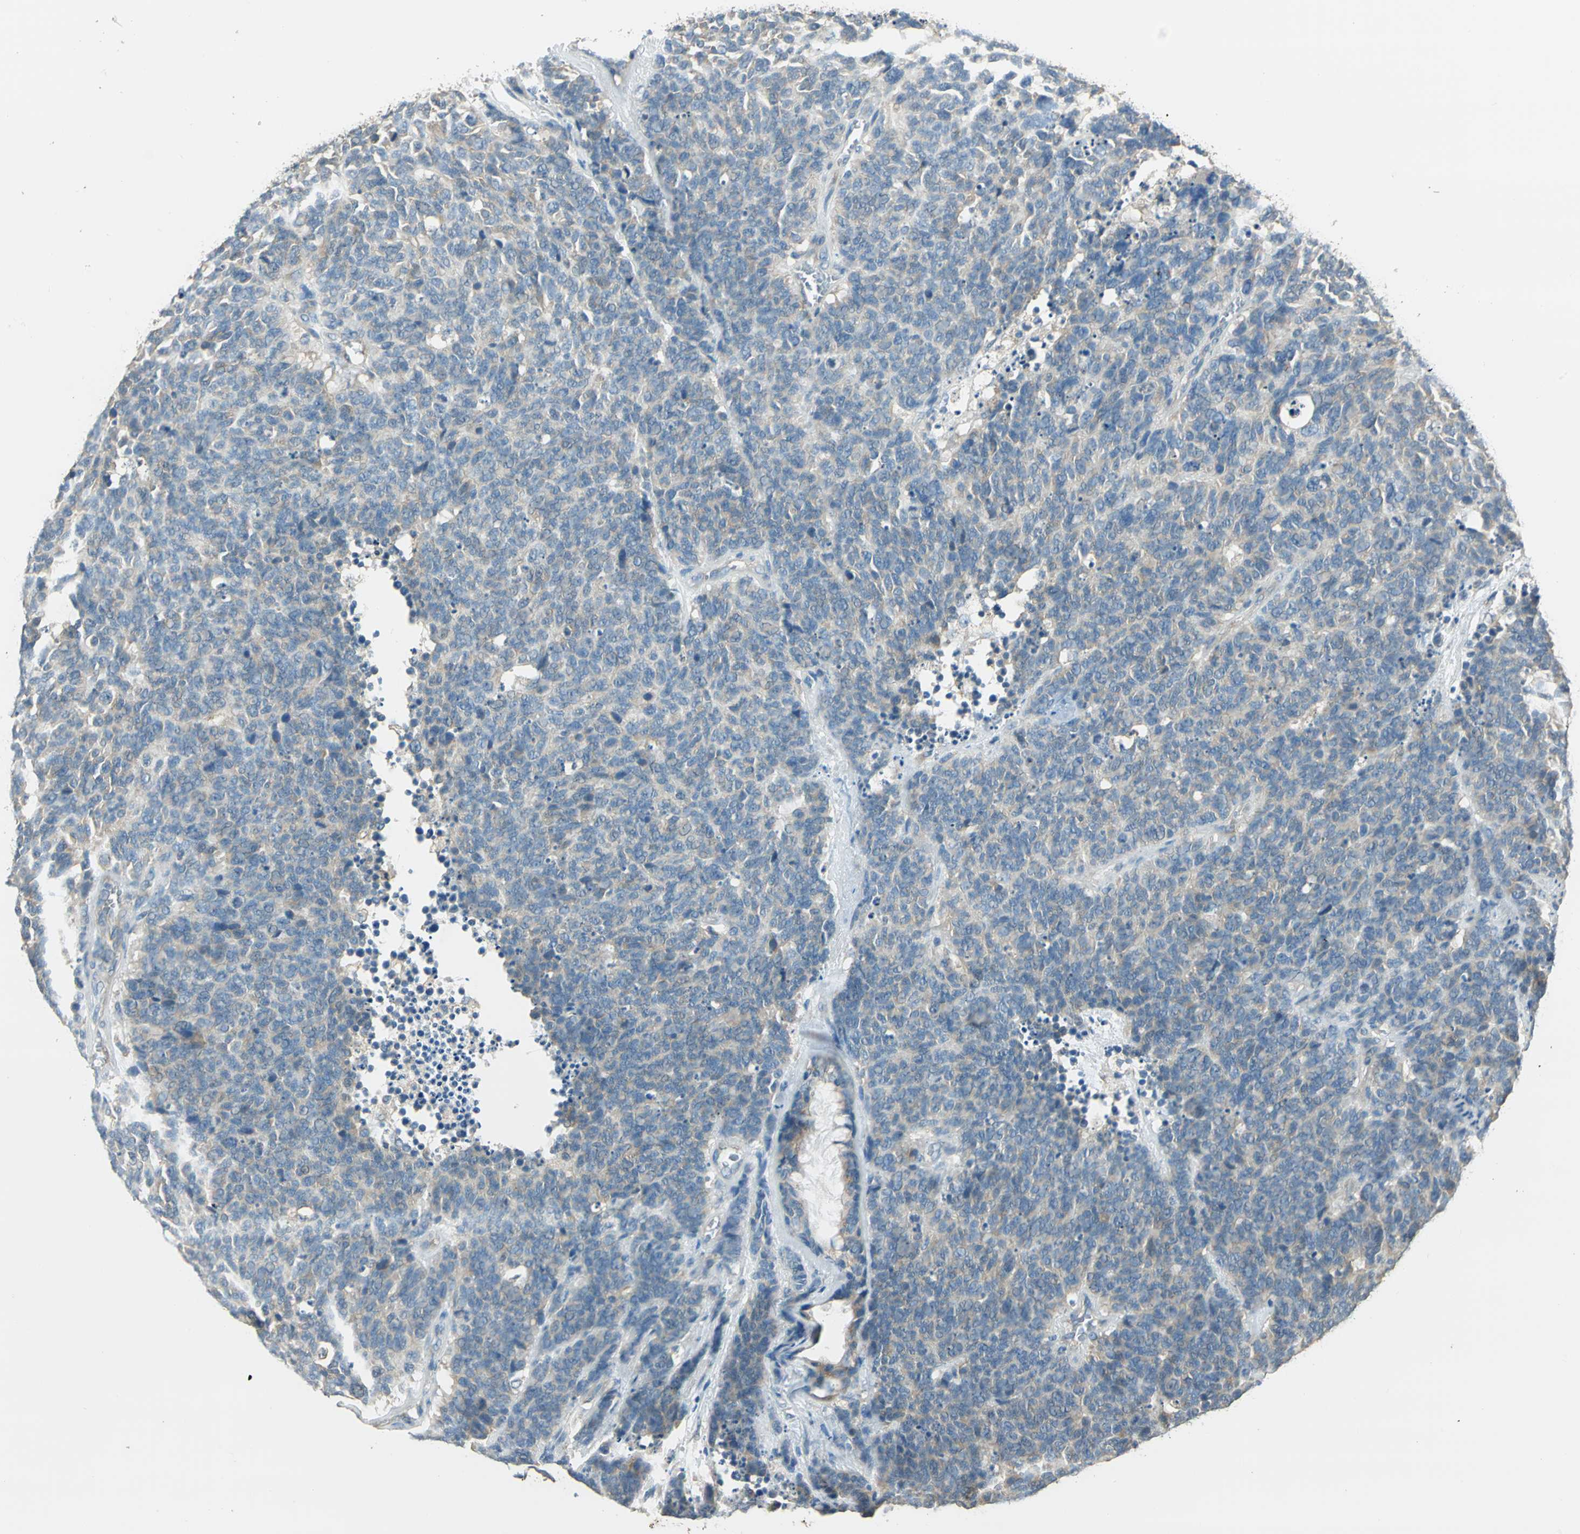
{"staining": {"intensity": "weak", "quantity": "25%-75%", "location": "cytoplasmic/membranous"}, "tissue": "lung cancer", "cell_type": "Tumor cells", "image_type": "cancer", "snomed": [{"axis": "morphology", "description": "Neoplasm, malignant, NOS"}, {"axis": "topography", "description": "Lung"}], "caption": "Immunohistochemistry staining of lung cancer (malignant neoplasm), which reveals low levels of weak cytoplasmic/membranous positivity in approximately 25%-75% of tumor cells indicating weak cytoplasmic/membranous protein staining. The staining was performed using DAB (3,3'-diaminobenzidine) (brown) for protein detection and nuclei were counterstained in hematoxylin (blue).", "gene": "SHC2", "patient": {"sex": "female", "age": 58}}